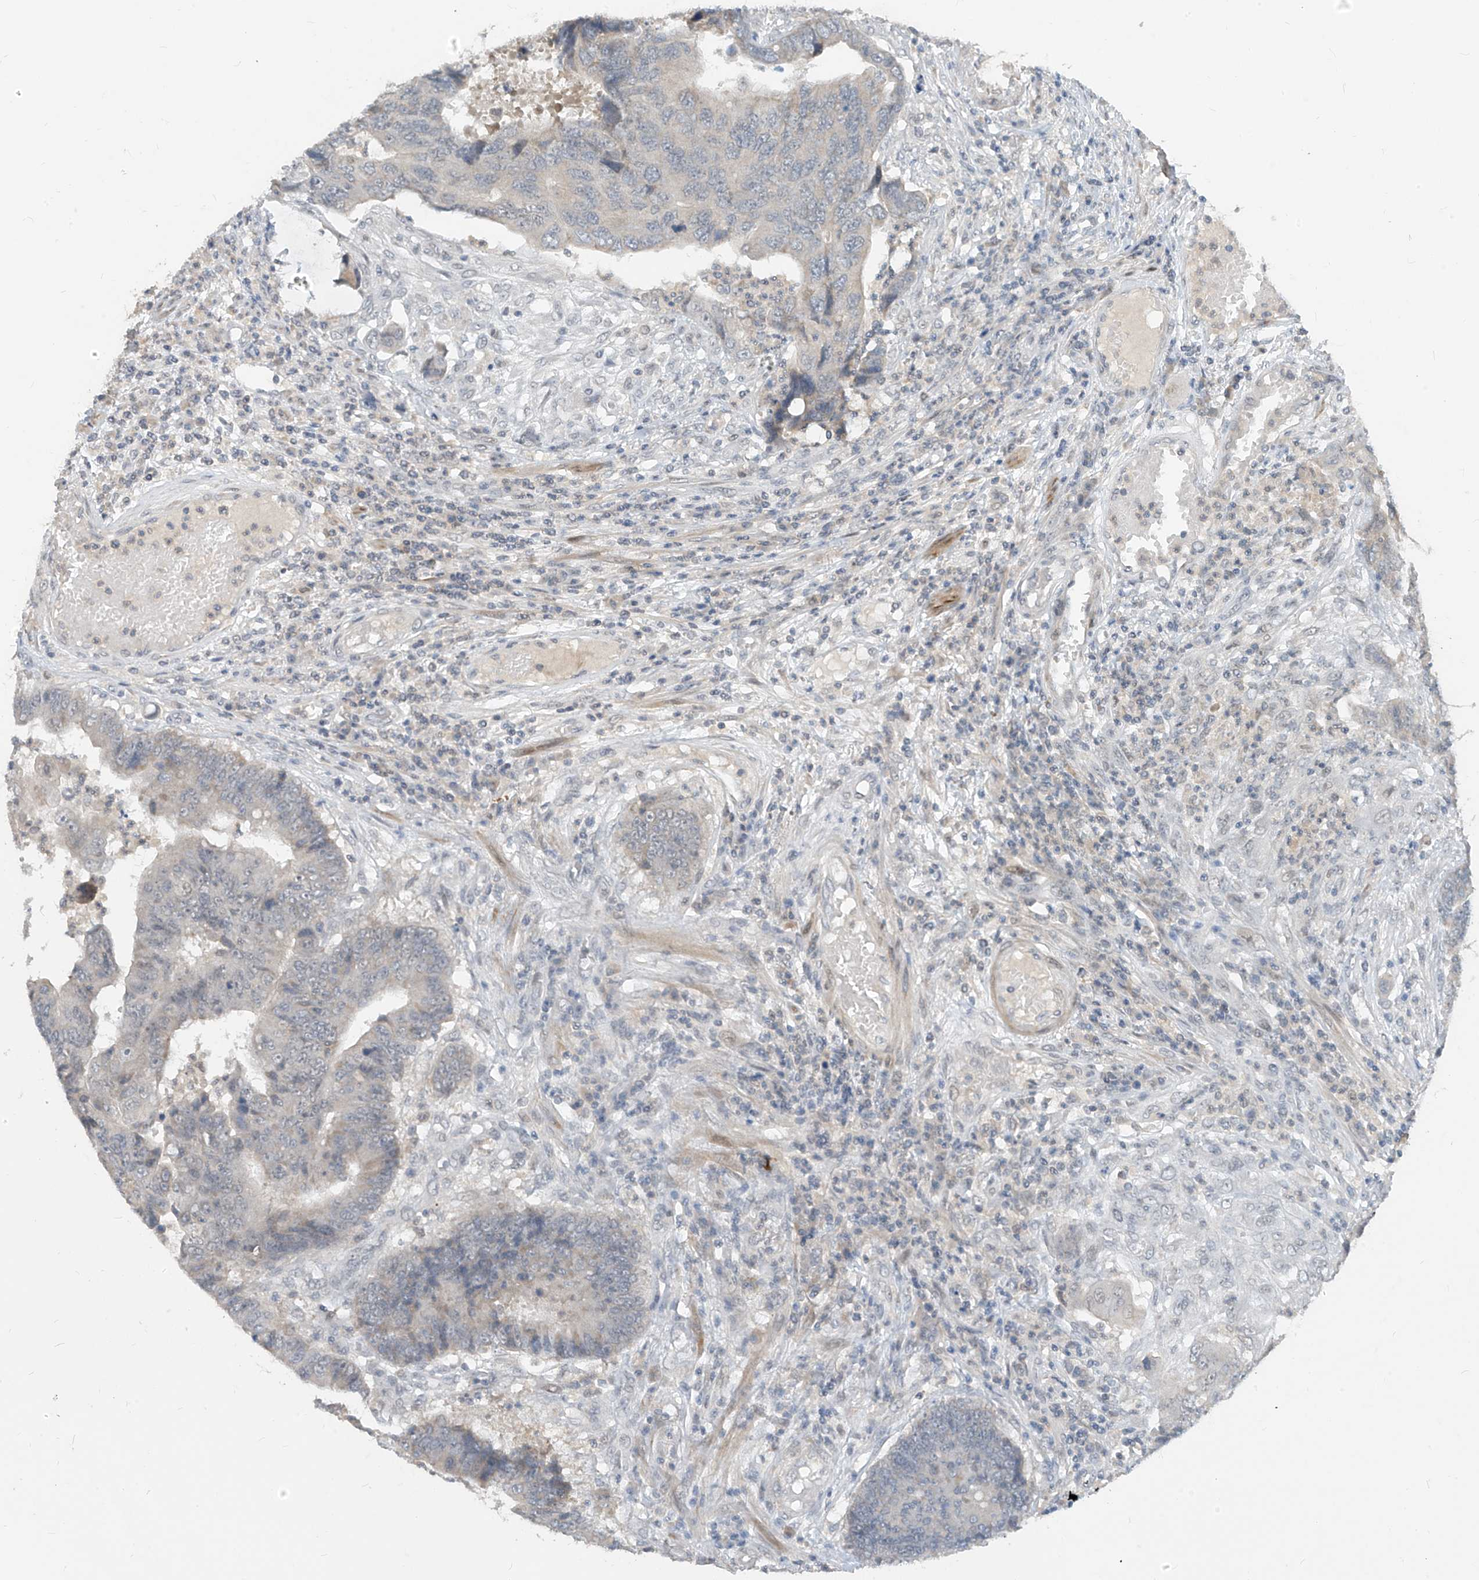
{"staining": {"intensity": "negative", "quantity": "none", "location": "none"}, "tissue": "colorectal cancer", "cell_type": "Tumor cells", "image_type": "cancer", "snomed": [{"axis": "morphology", "description": "Adenocarcinoma, NOS"}, {"axis": "topography", "description": "Rectum"}], "caption": "The photomicrograph reveals no staining of tumor cells in colorectal cancer (adenocarcinoma).", "gene": "METAP1D", "patient": {"sex": "male", "age": 84}}